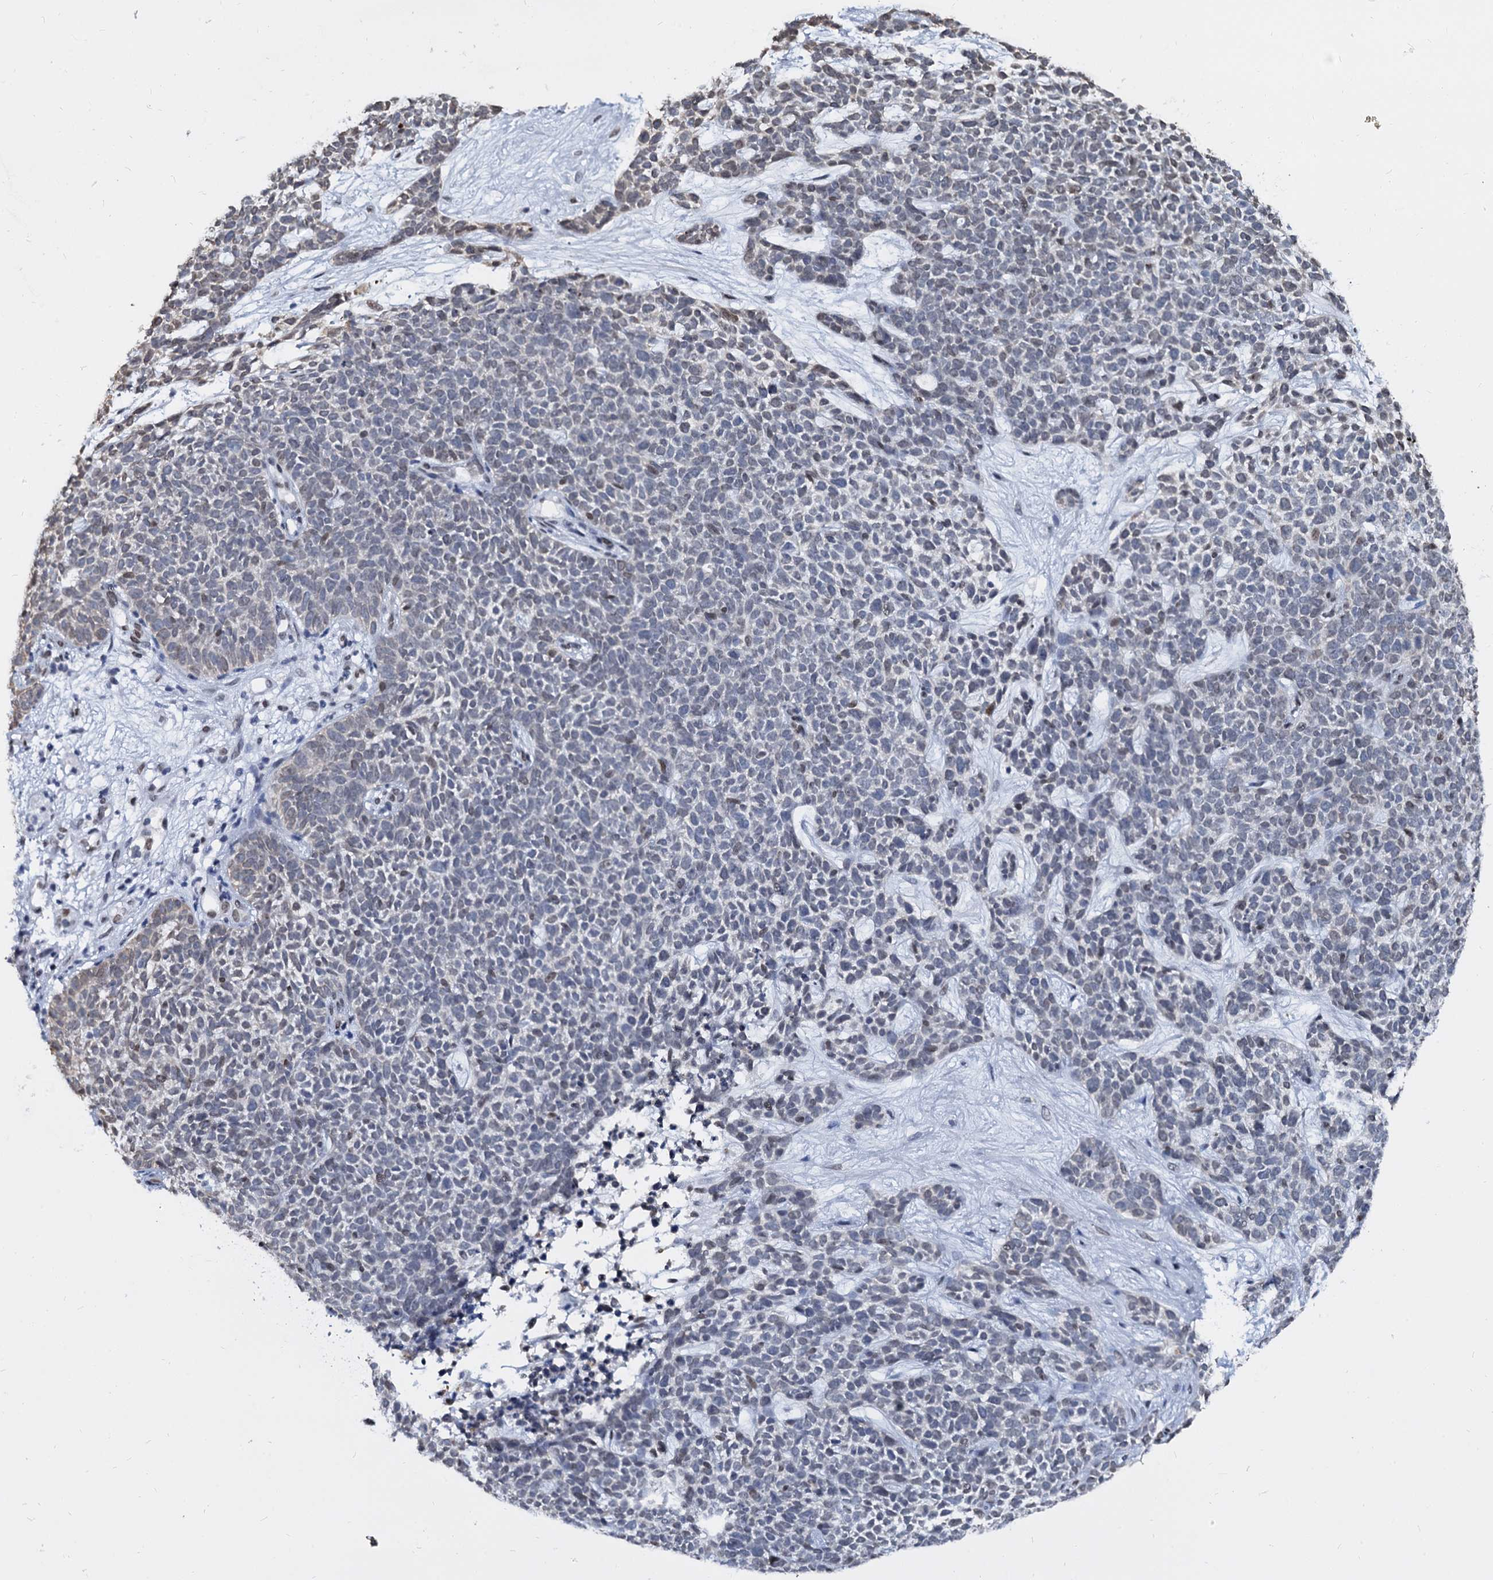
{"staining": {"intensity": "weak", "quantity": "<25%", "location": "nuclear"}, "tissue": "skin cancer", "cell_type": "Tumor cells", "image_type": "cancer", "snomed": [{"axis": "morphology", "description": "Basal cell carcinoma"}, {"axis": "topography", "description": "Skin"}], "caption": "Image shows no significant protein expression in tumor cells of skin basal cell carcinoma.", "gene": "CMAS", "patient": {"sex": "female", "age": 84}}